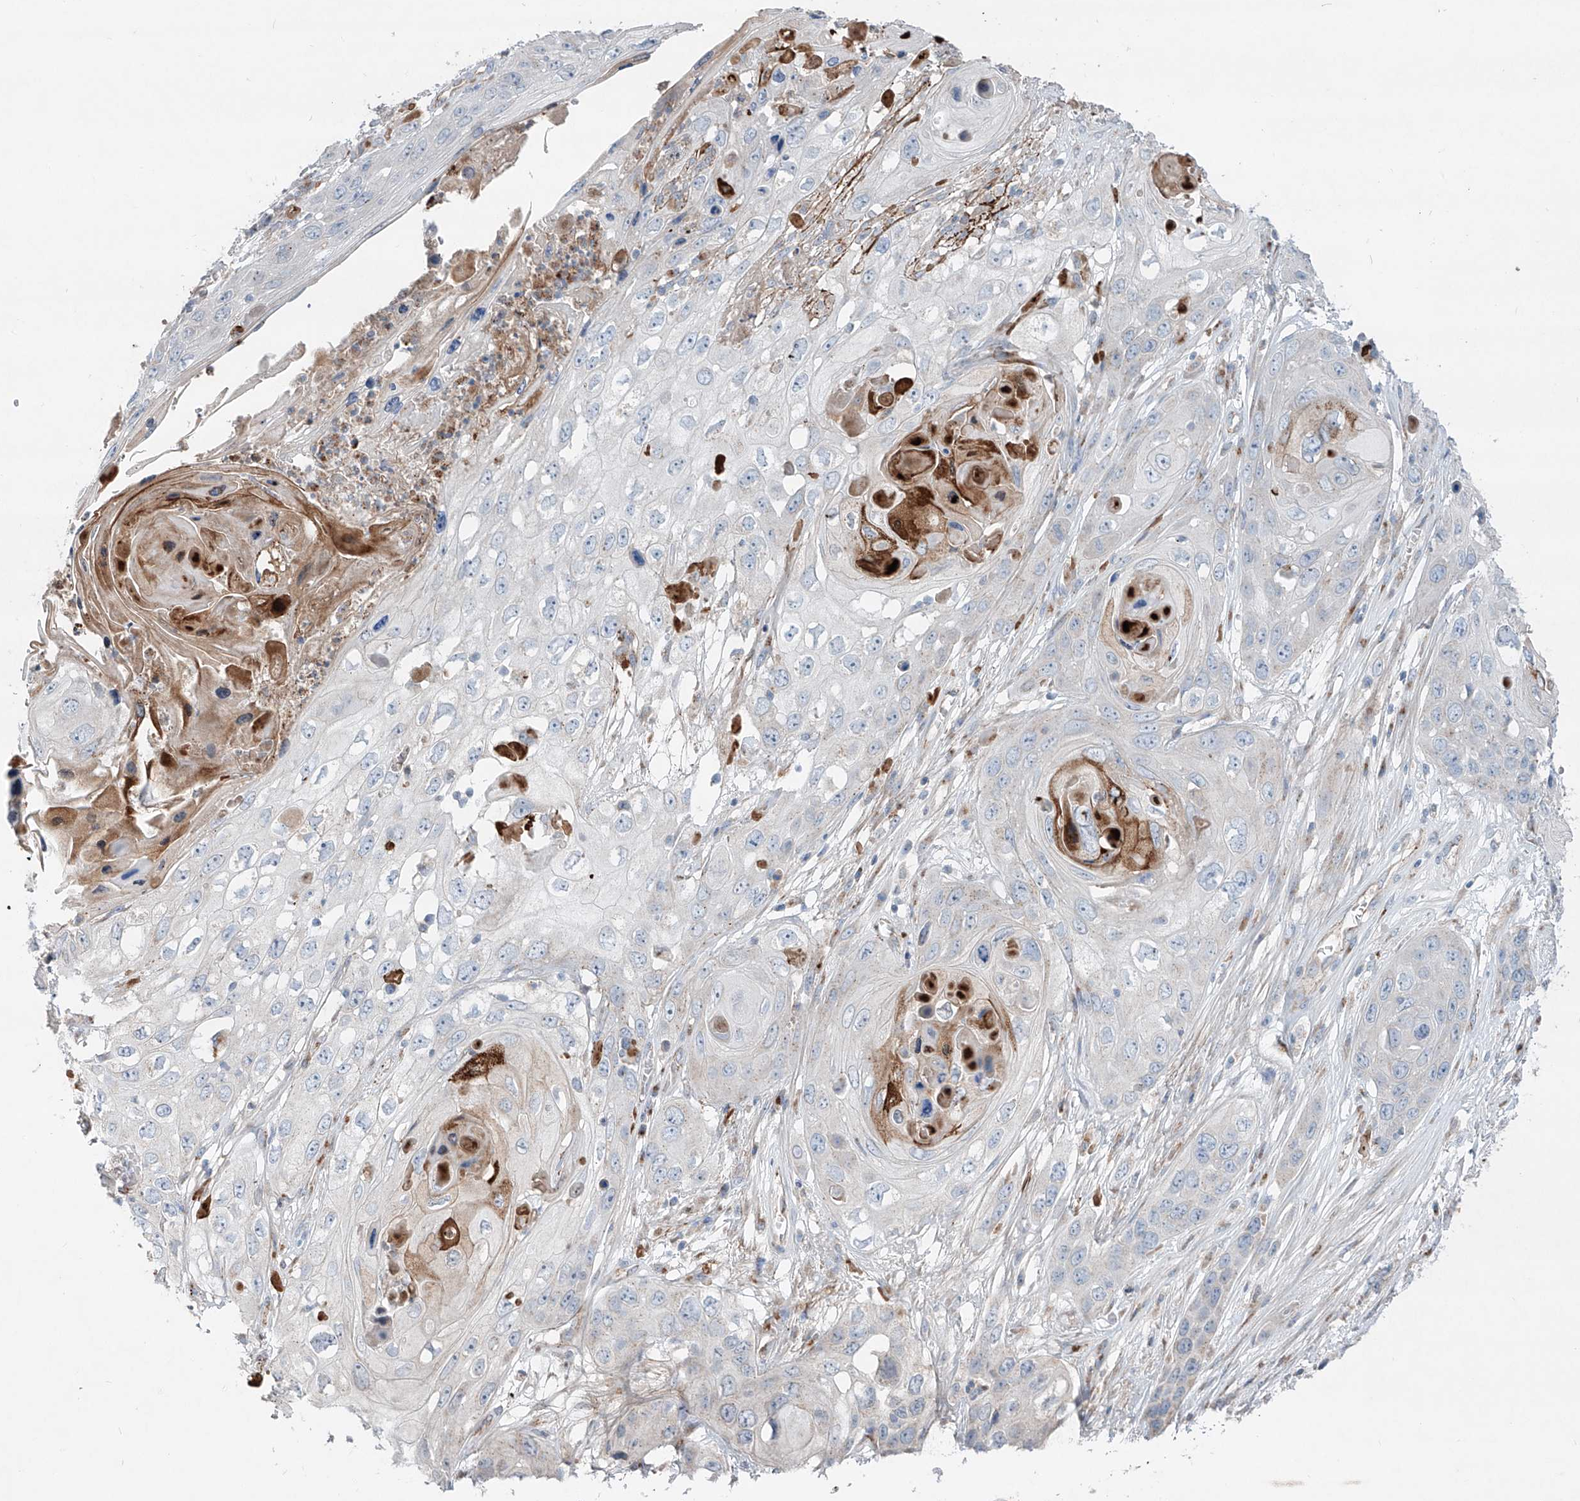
{"staining": {"intensity": "moderate", "quantity": "<25%", "location": "cytoplasmic/membranous,nuclear"}, "tissue": "skin cancer", "cell_type": "Tumor cells", "image_type": "cancer", "snomed": [{"axis": "morphology", "description": "Squamous cell carcinoma, NOS"}, {"axis": "topography", "description": "Skin"}], "caption": "This histopathology image shows immunohistochemistry staining of skin squamous cell carcinoma, with low moderate cytoplasmic/membranous and nuclear expression in approximately <25% of tumor cells.", "gene": "CDH5", "patient": {"sex": "male", "age": 55}}